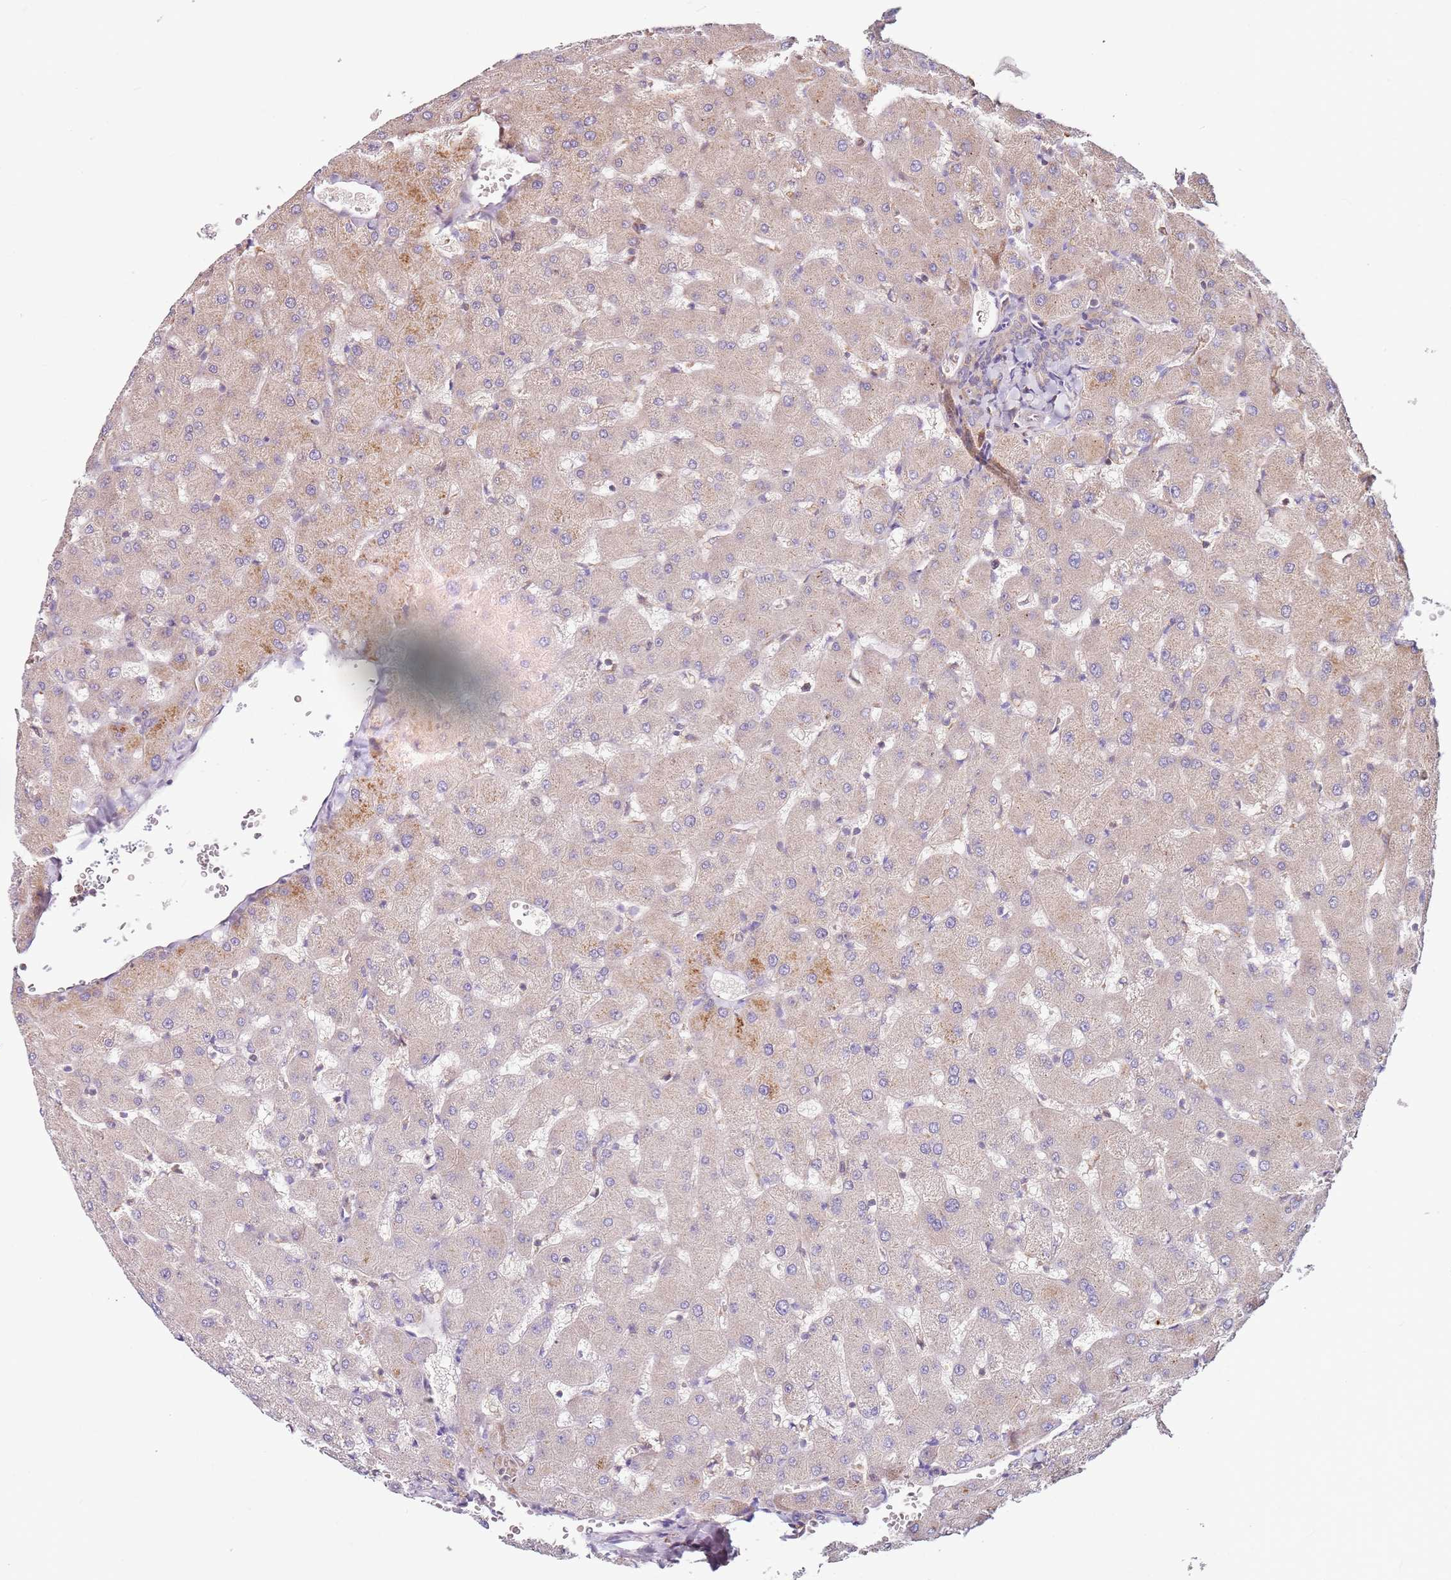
{"staining": {"intensity": "negative", "quantity": "none", "location": "none"}, "tissue": "liver", "cell_type": "Cholangiocytes", "image_type": "normal", "snomed": [{"axis": "morphology", "description": "Normal tissue, NOS"}, {"axis": "topography", "description": "Liver"}], "caption": "Immunohistochemical staining of benign human liver exhibits no significant expression in cholangiocytes. Nuclei are stained in blue.", "gene": "CNOT9", "patient": {"sex": "female", "age": 63}}